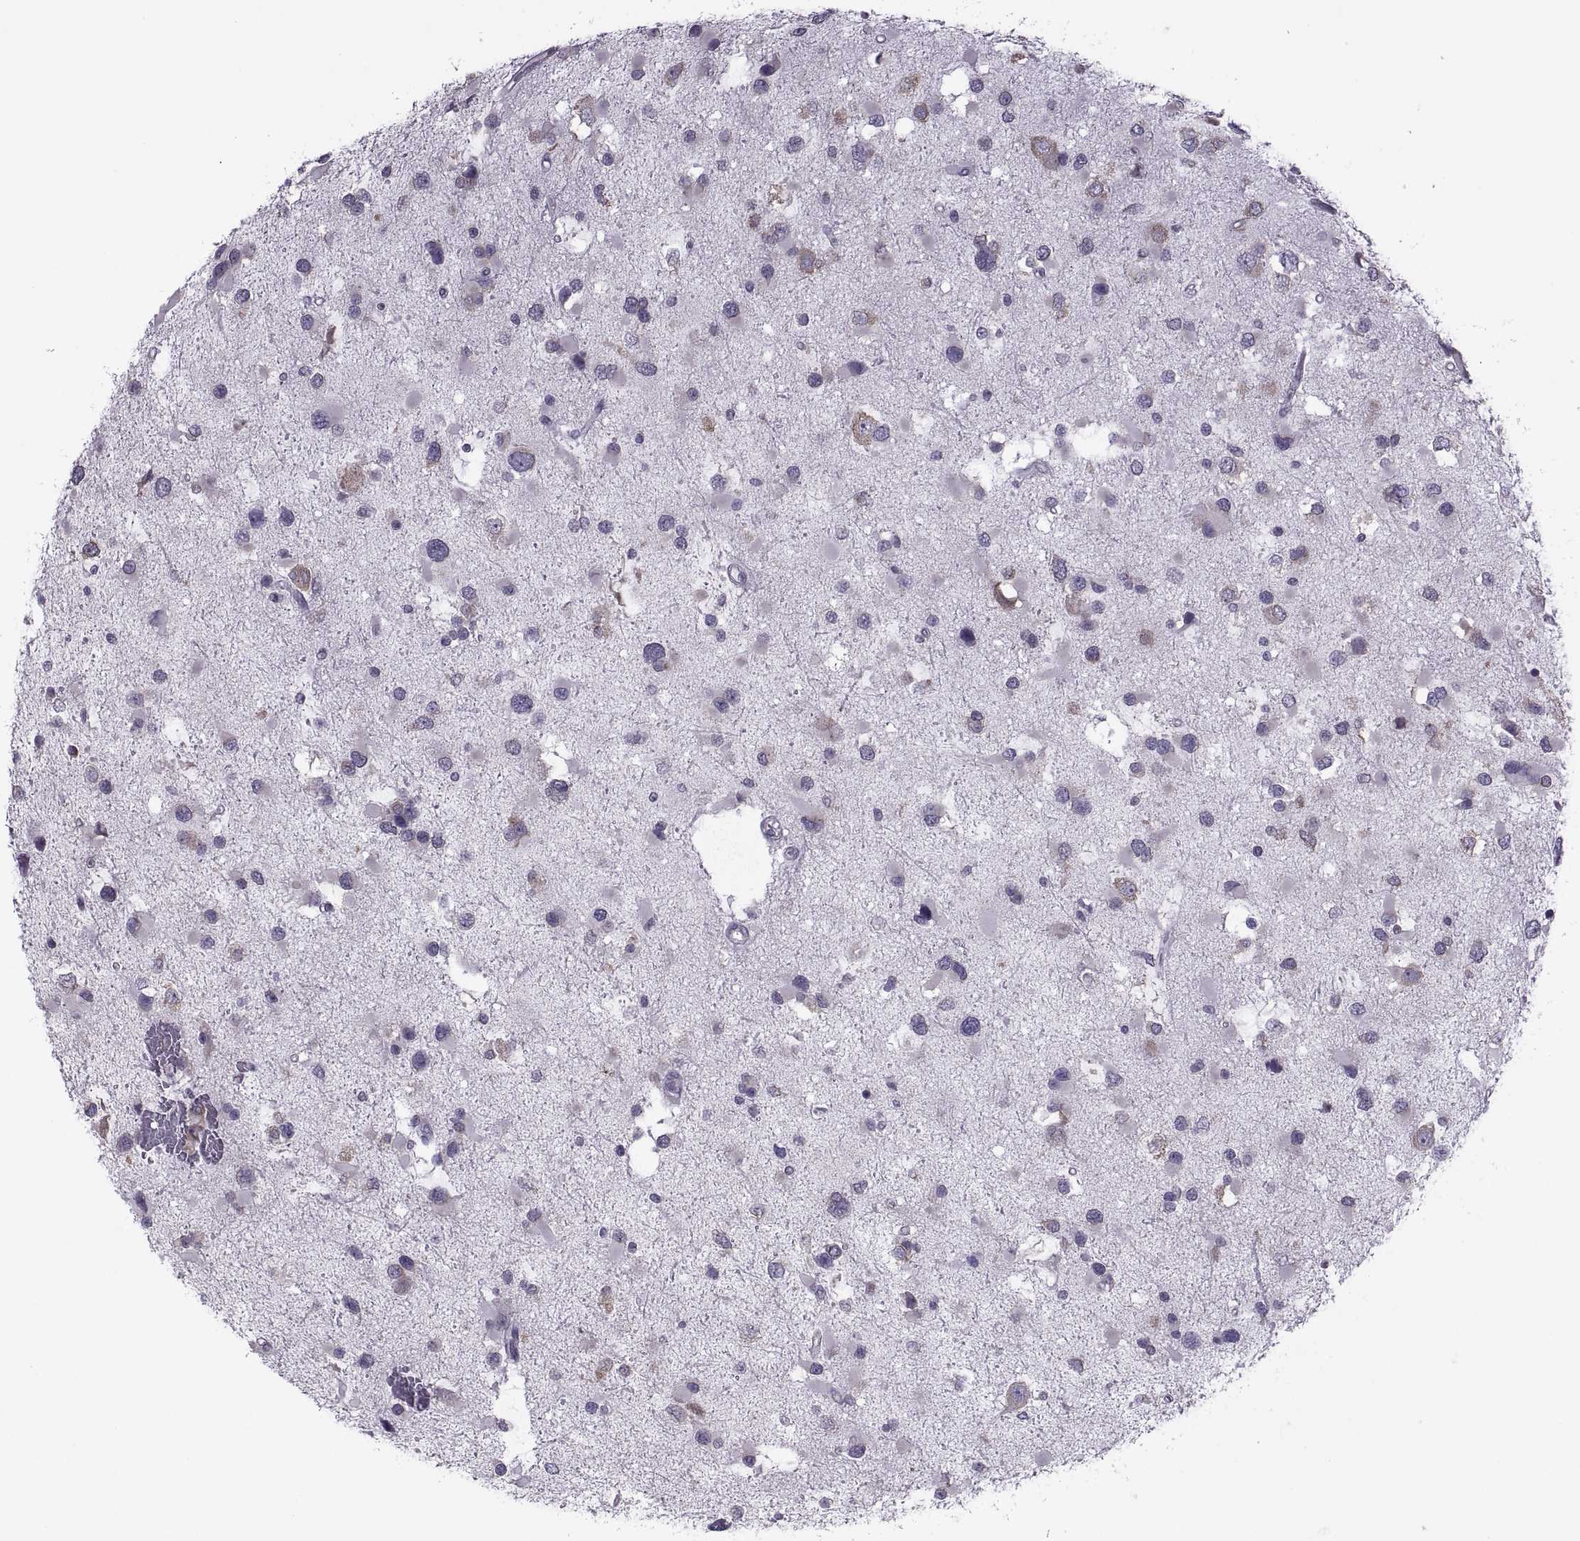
{"staining": {"intensity": "negative", "quantity": "none", "location": "none"}, "tissue": "glioma", "cell_type": "Tumor cells", "image_type": "cancer", "snomed": [{"axis": "morphology", "description": "Glioma, malignant, Low grade"}, {"axis": "topography", "description": "Brain"}], "caption": "Immunohistochemistry (IHC) image of malignant glioma (low-grade) stained for a protein (brown), which shows no staining in tumor cells.", "gene": "PABPC1", "patient": {"sex": "female", "age": 32}}